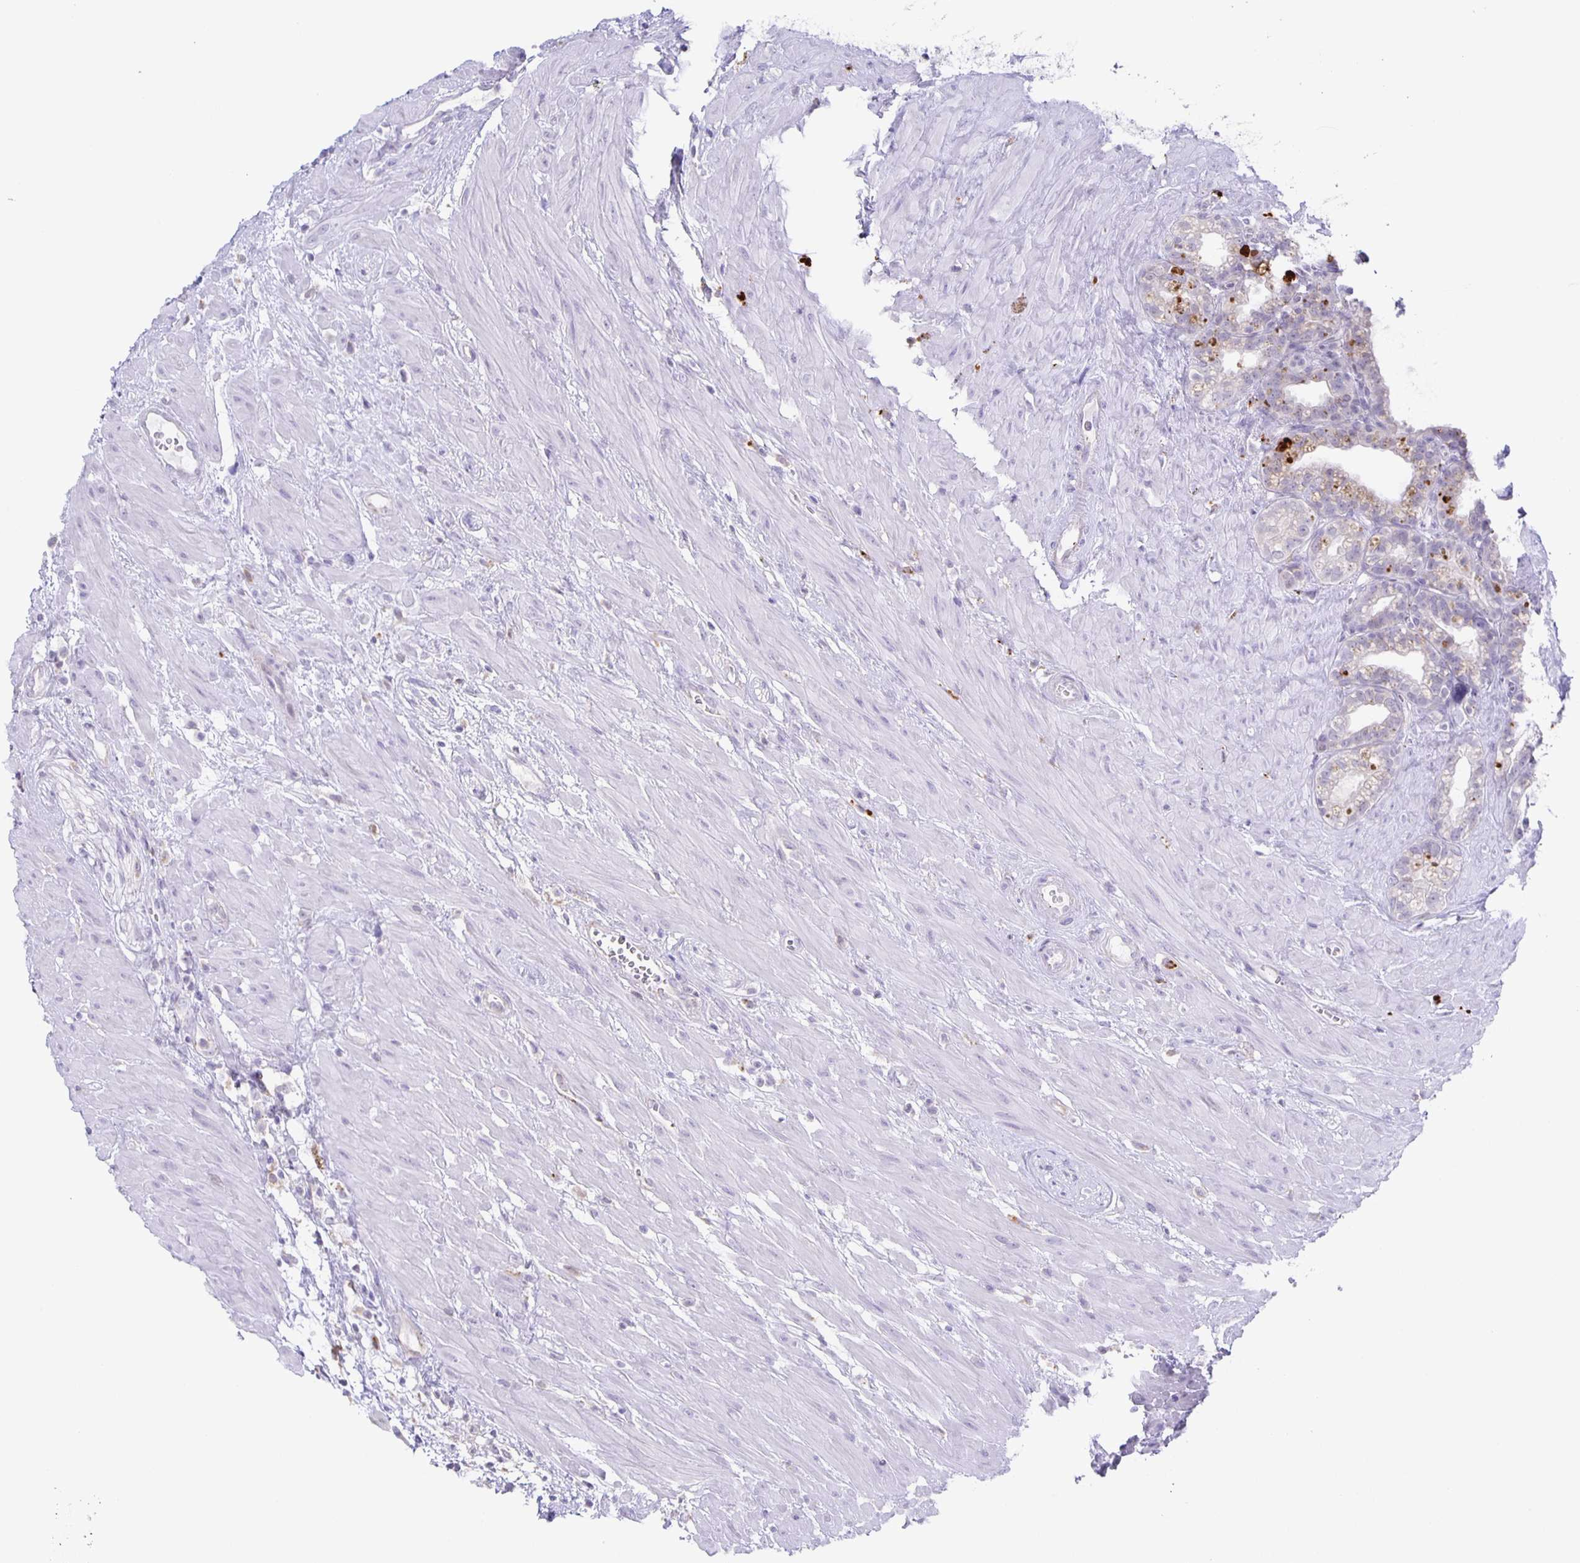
{"staining": {"intensity": "weak", "quantity": "<25%", "location": "cytoplasmic/membranous"}, "tissue": "seminal vesicle", "cell_type": "Glandular cells", "image_type": "normal", "snomed": [{"axis": "morphology", "description": "Normal tissue, NOS"}, {"axis": "topography", "description": "Seminal veicle"}], "caption": "A high-resolution photomicrograph shows immunohistochemistry staining of benign seminal vesicle, which shows no significant expression in glandular cells.", "gene": "LIPA", "patient": {"sex": "male", "age": 76}}